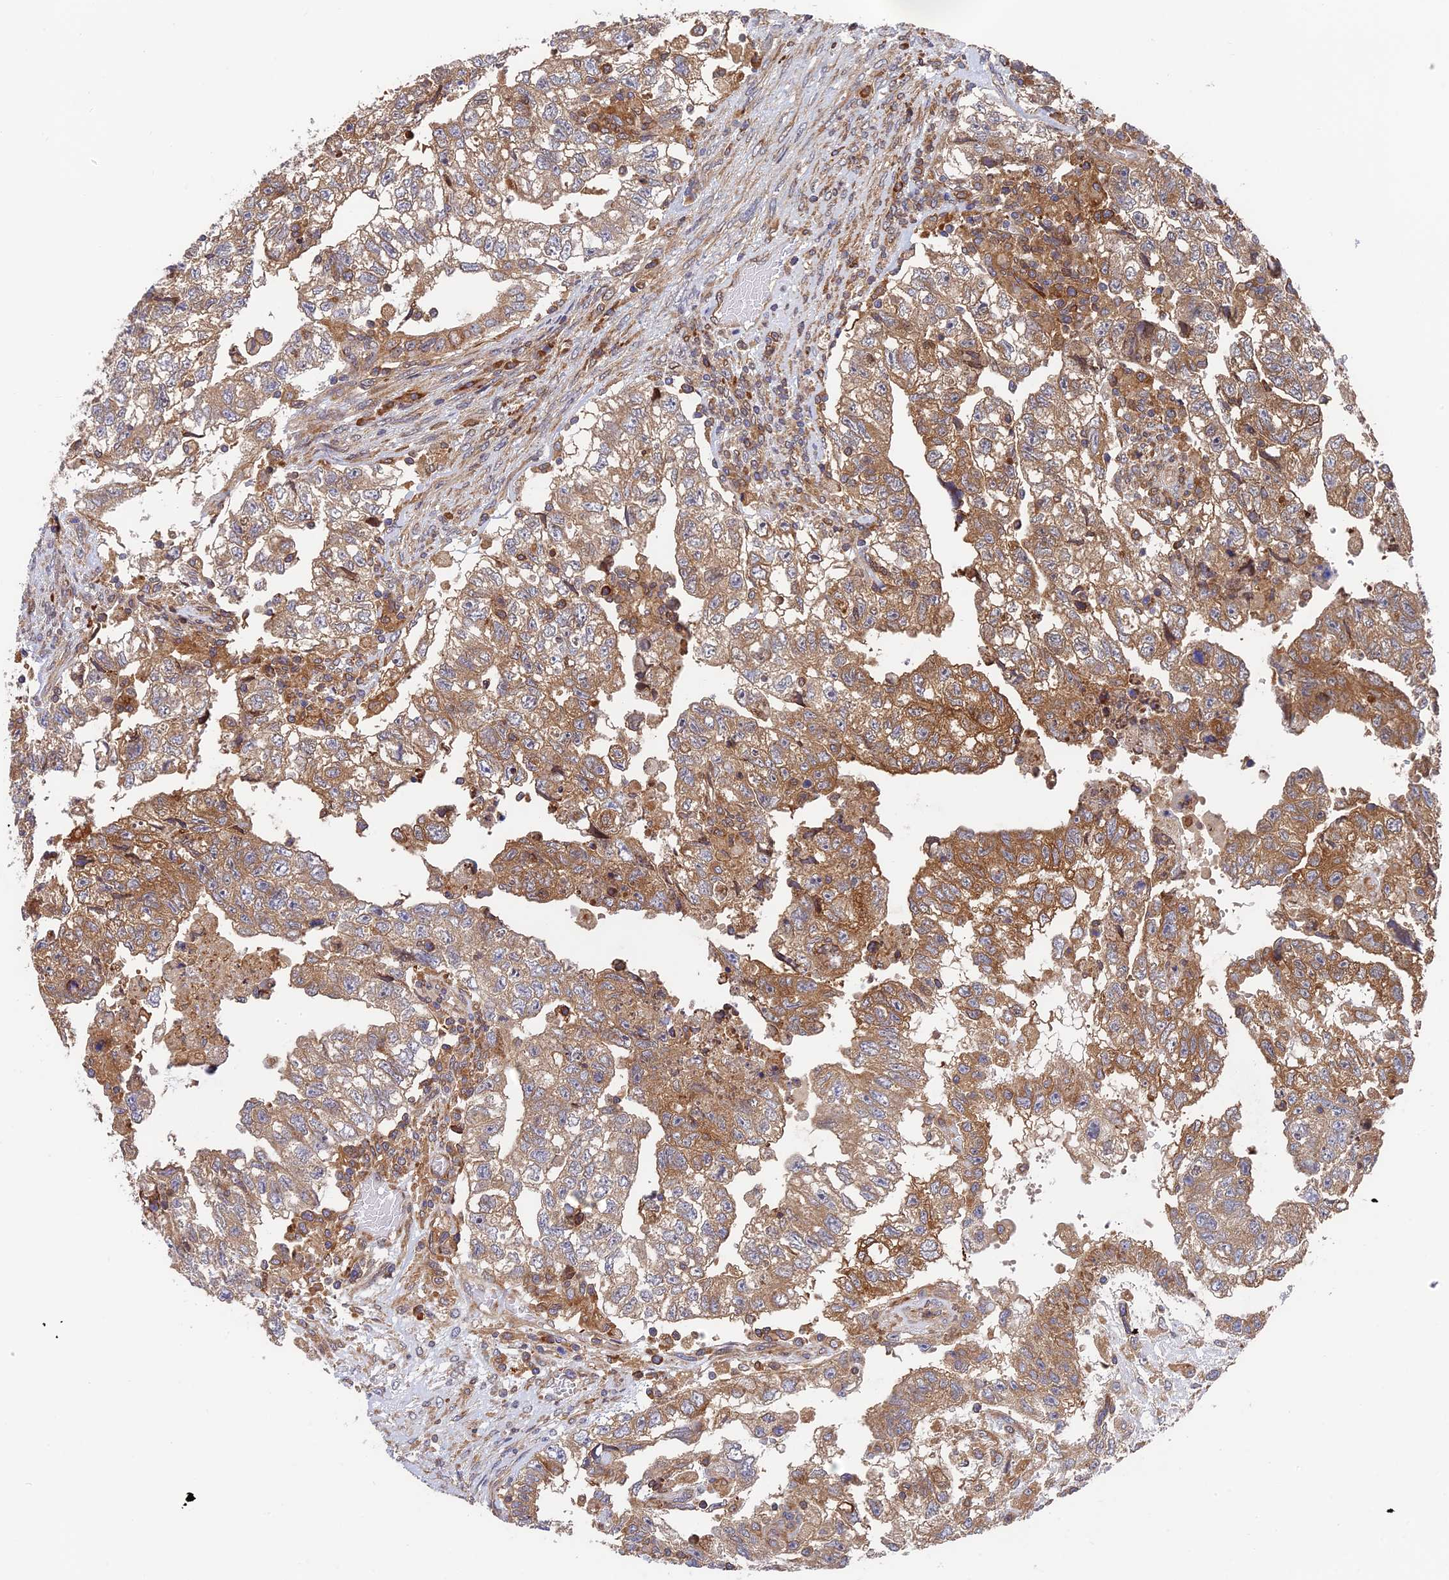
{"staining": {"intensity": "moderate", "quantity": ">75%", "location": "cytoplasmic/membranous"}, "tissue": "testis cancer", "cell_type": "Tumor cells", "image_type": "cancer", "snomed": [{"axis": "morphology", "description": "Carcinoma, Embryonal, NOS"}, {"axis": "topography", "description": "Testis"}], "caption": "Testis cancer tissue displays moderate cytoplasmic/membranous staining in about >75% of tumor cells Nuclei are stained in blue.", "gene": "IPO5", "patient": {"sex": "male", "age": 36}}